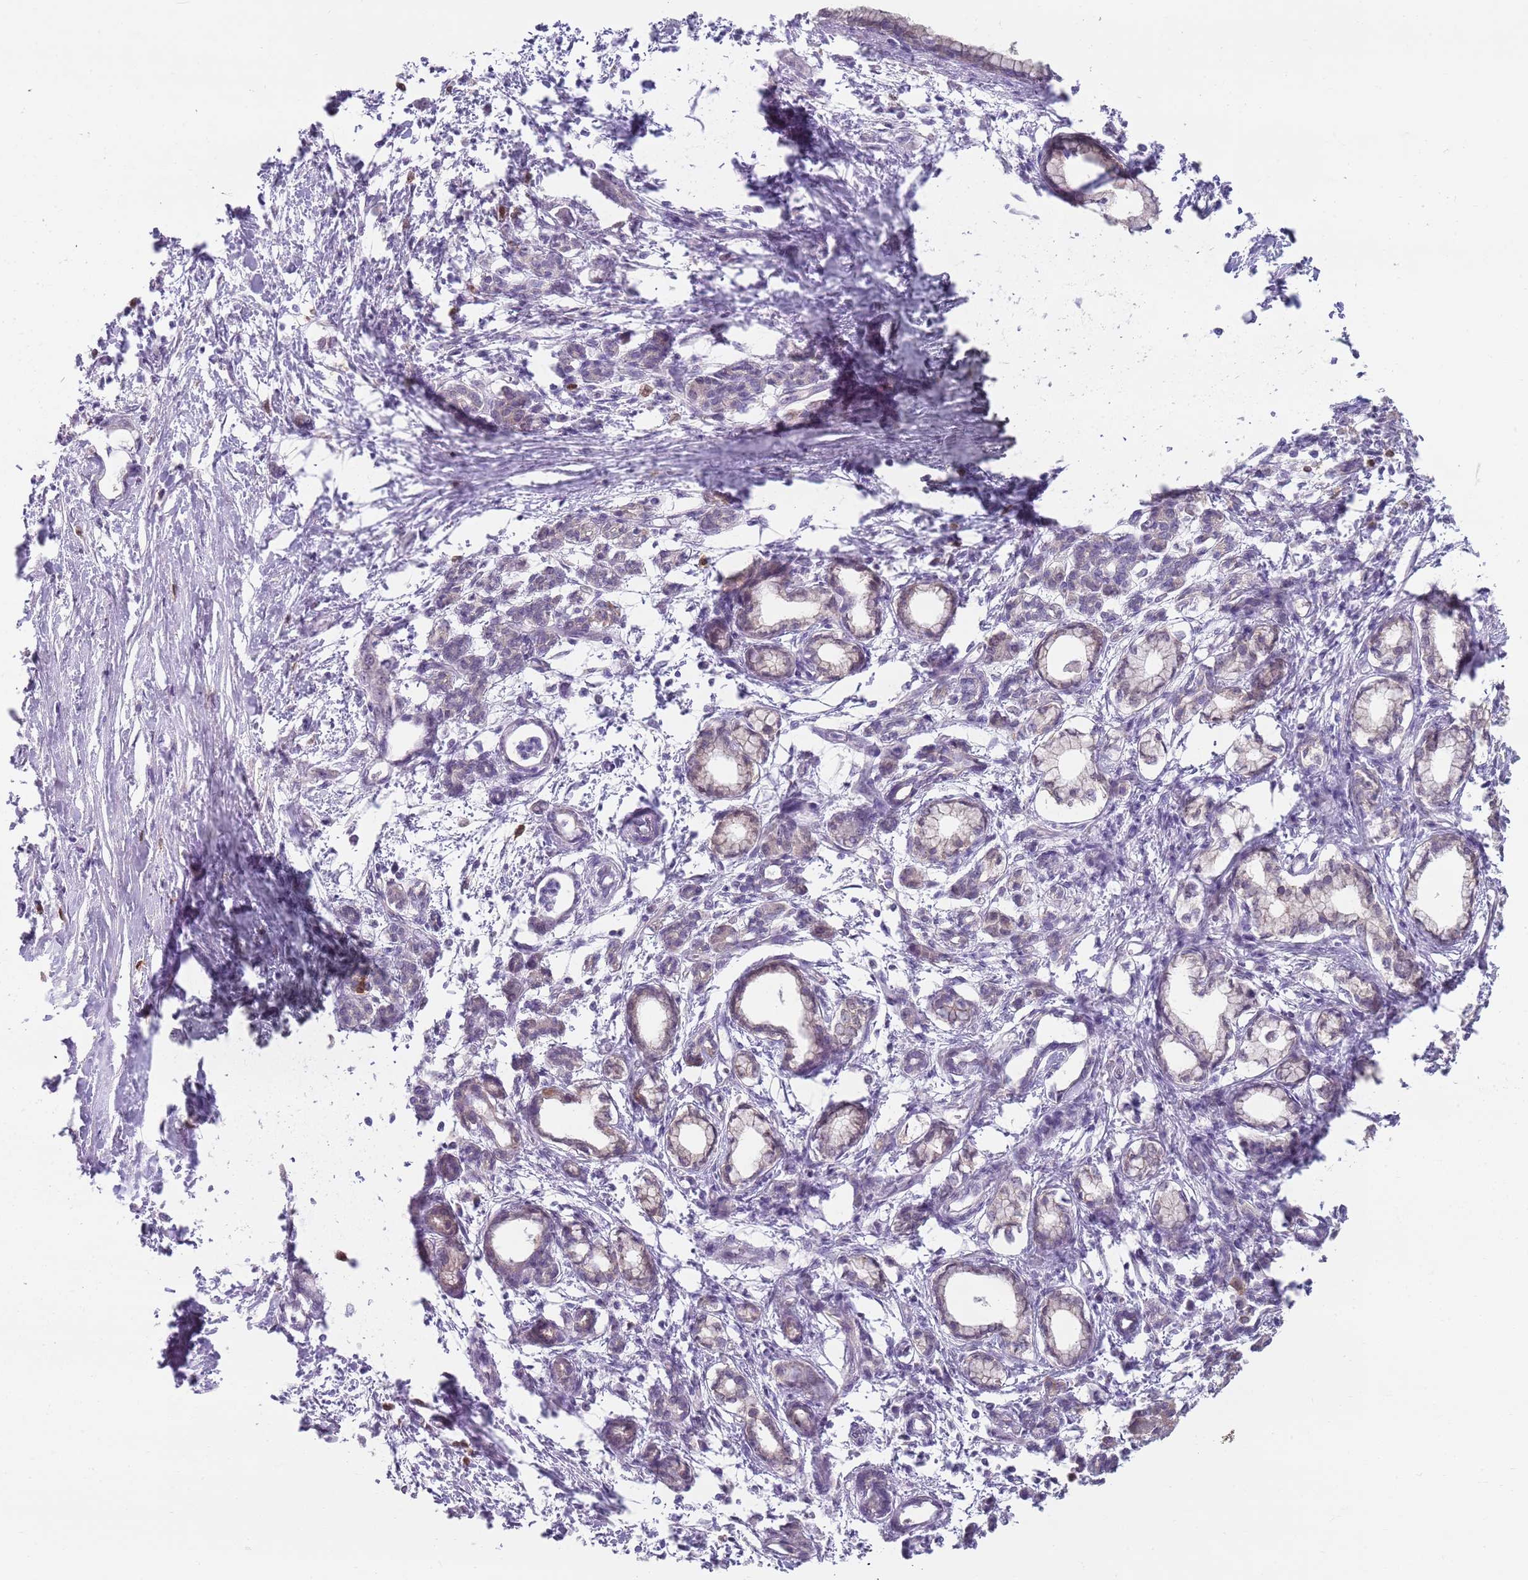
{"staining": {"intensity": "negative", "quantity": "none", "location": "none"}, "tissue": "pancreatic cancer", "cell_type": "Tumor cells", "image_type": "cancer", "snomed": [{"axis": "morphology", "description": "Adenocarcinoma, NOS"}, {"axis": "topography", "description": "Pancreas"}], "caption": "There is no significant positivity in tumor cells of pancreatic cancer.", "gene": "SMARCAL1", "patient": {"sex": "female", "age": 55}}